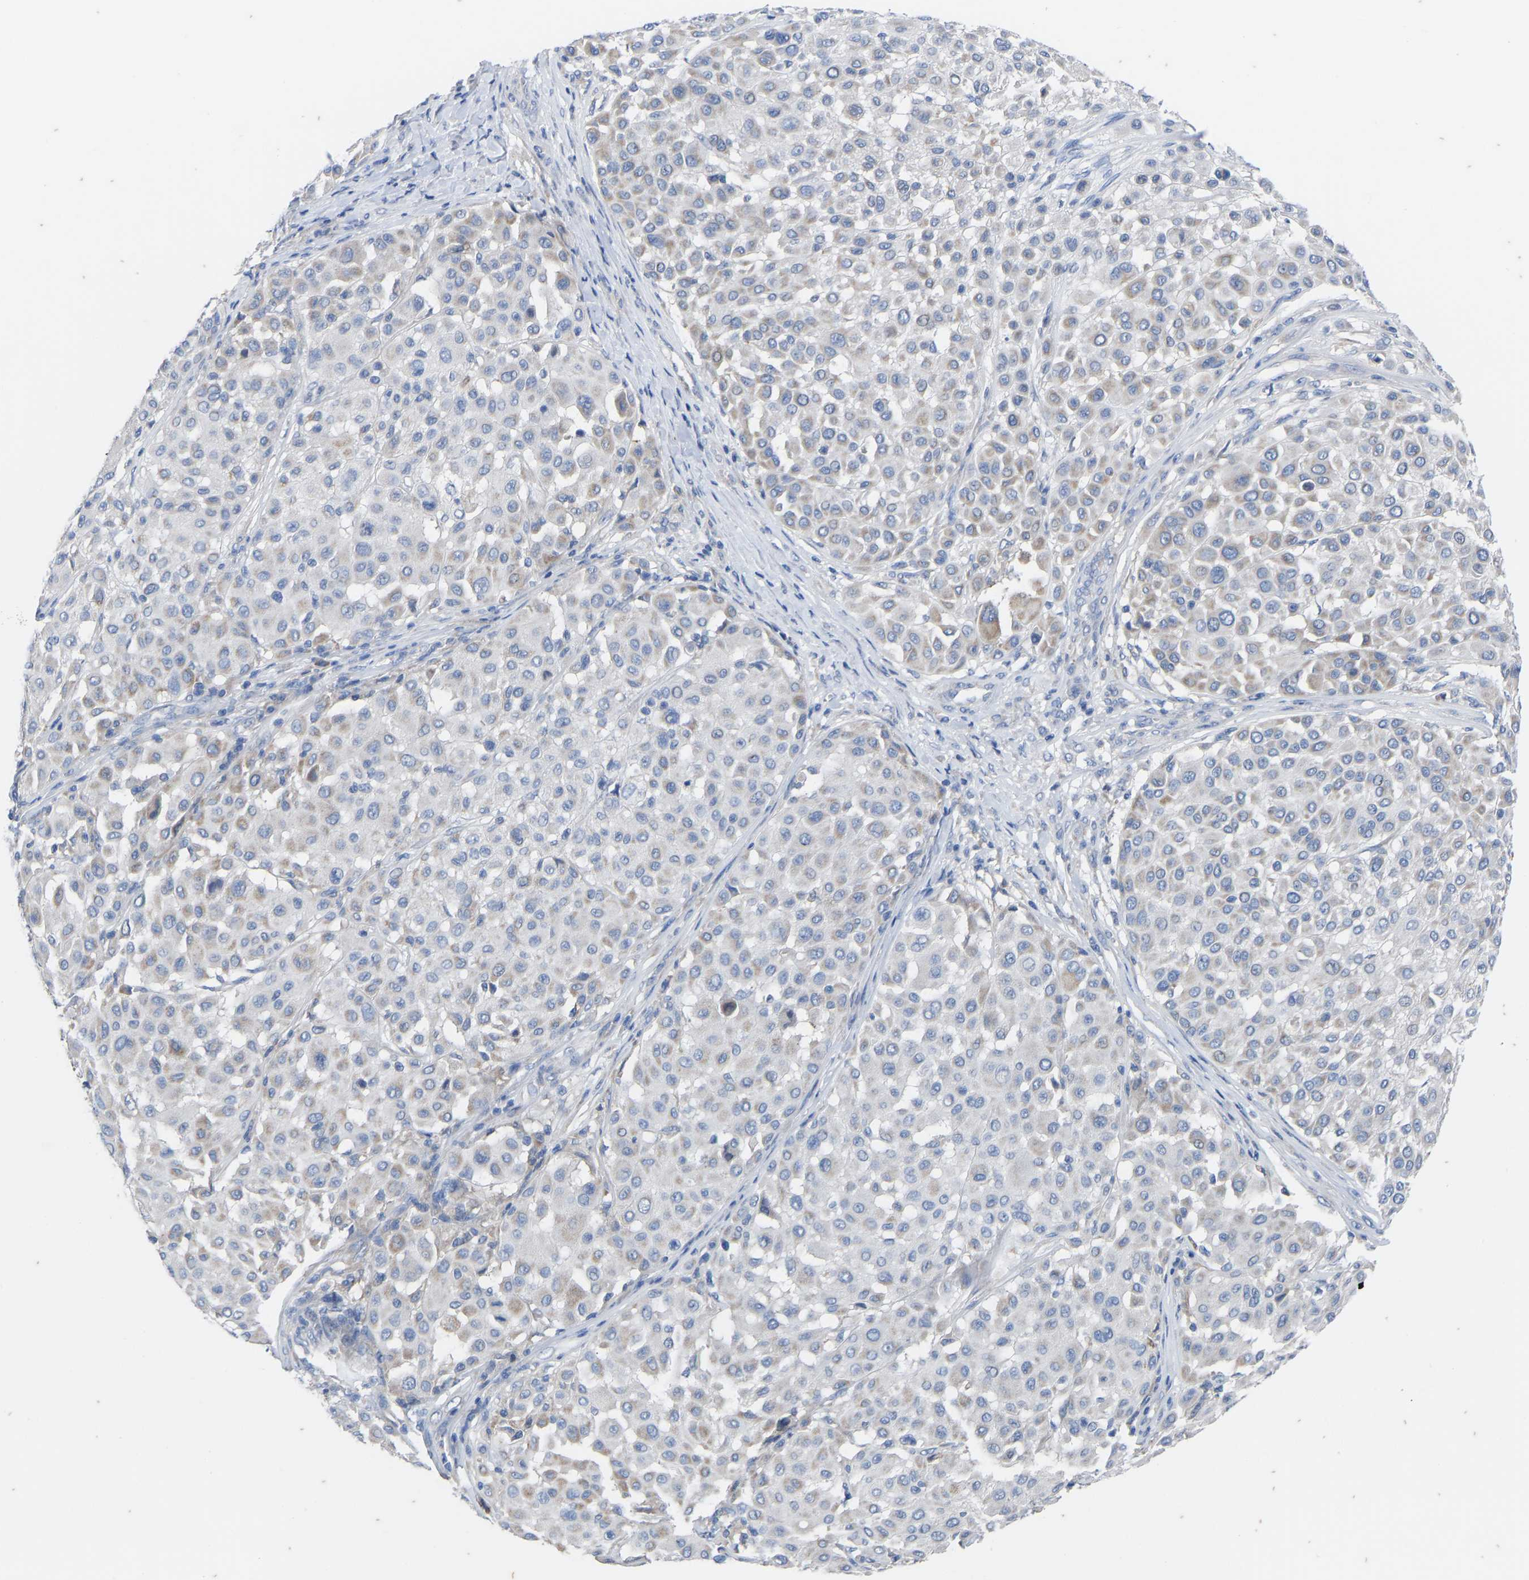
{"staining": {"intensity": "weak", "quantity": "<25%", "location": "cytoplasmic/membranous"}, "tissue": "melanoma", "cell_type": "Tumor cells", "image_type": "cancer", "snomed": [{"axis": "morphology", "description": "Malignant melanoma, Metastatic site"}, {"axis": "topography", "description": "Soft tissue"}], "caption": "An IHC histopathology image of melanoma is shown. There is no staining in tumor cells of melanoma.", "gene": "OLIG2", "patient": {"sex": "male", "age": 41}}